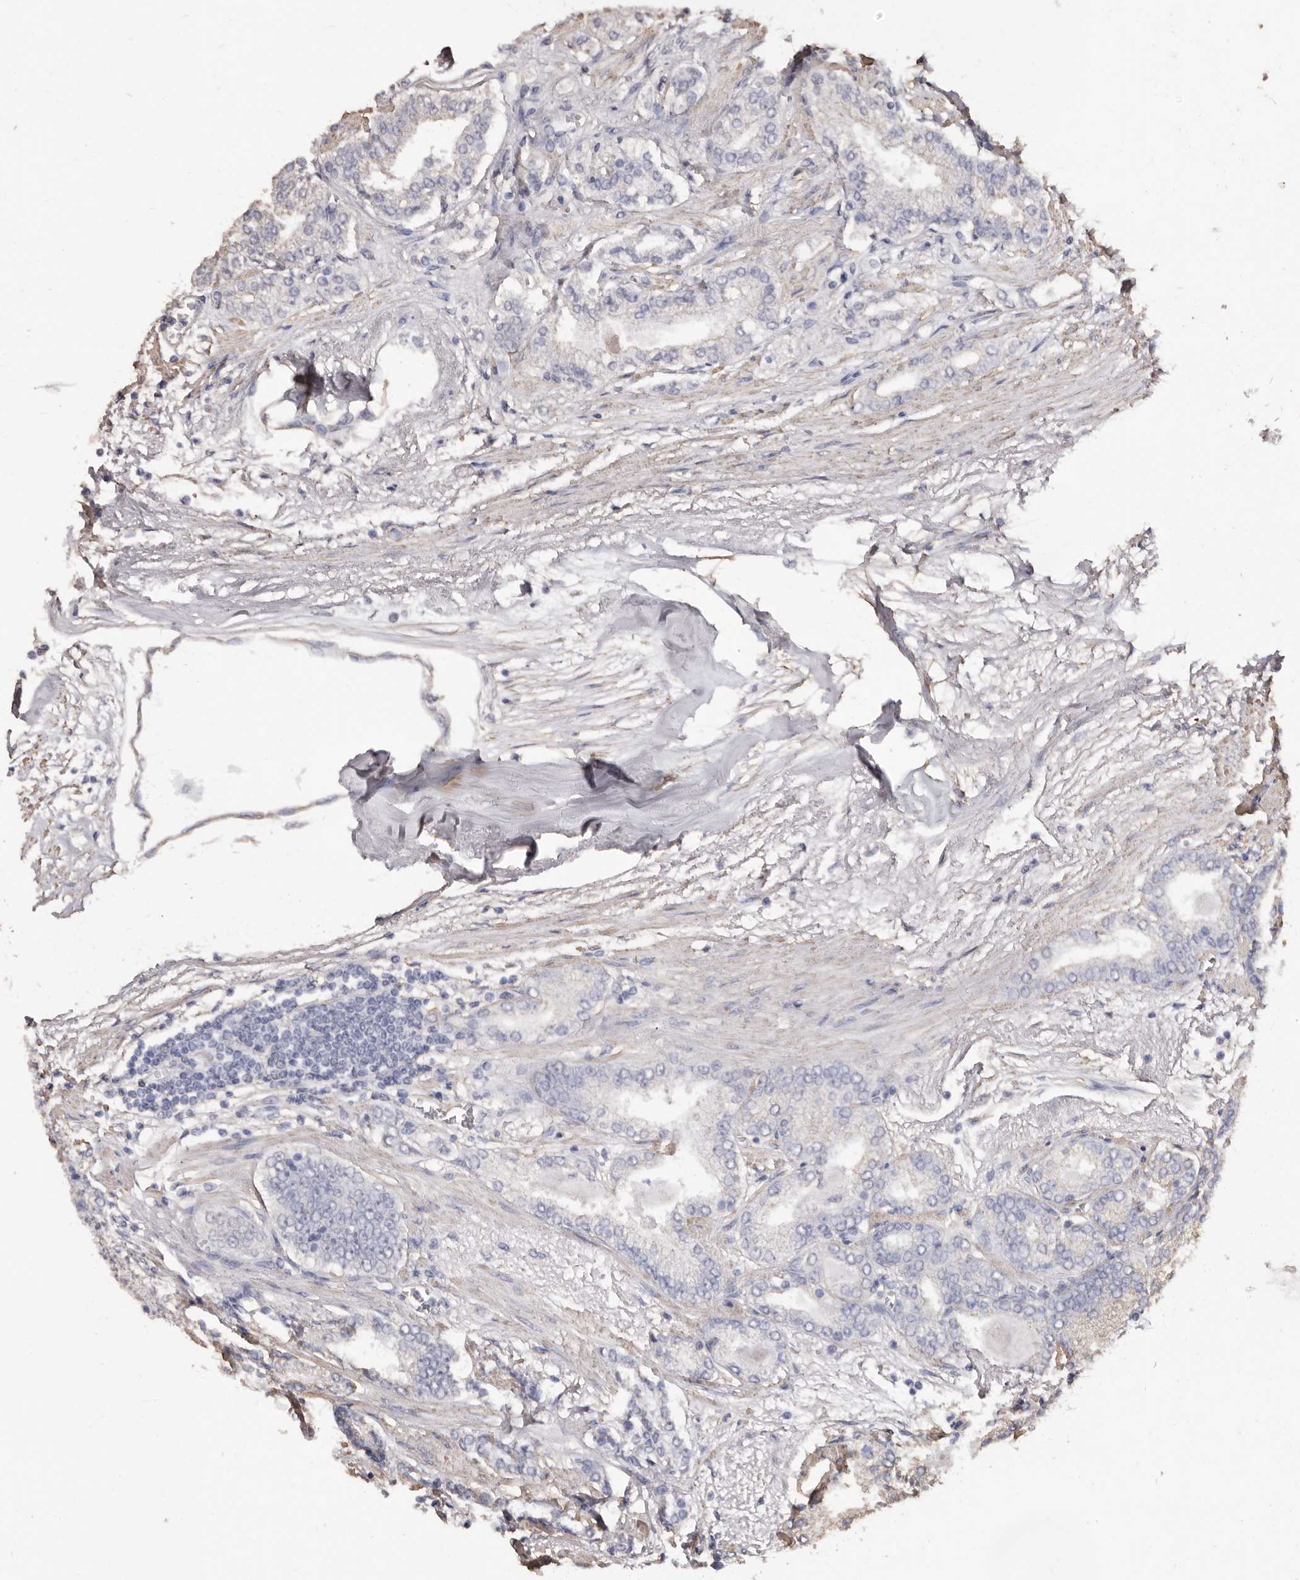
{"staining": {"intensity": "negative", "quantity": "none", "location": "none"}, "tissue": "prostate cancer", "cell_type": "Tumor cells", "image_type": "cancer", "snomed": [{"axis": "morphology", "description": "Adenocarcinoma, High grade"}, {"axis": "topography", "description": "Prostate"}], "caption": "This is an immunohistochemistry histopathology image of human prostate cancer (adenocarcinoma (high-grade)). There is no positivity in tumor cells.", "gene": "COQ8B", "patient": {"sex": "male", "age": 71}}